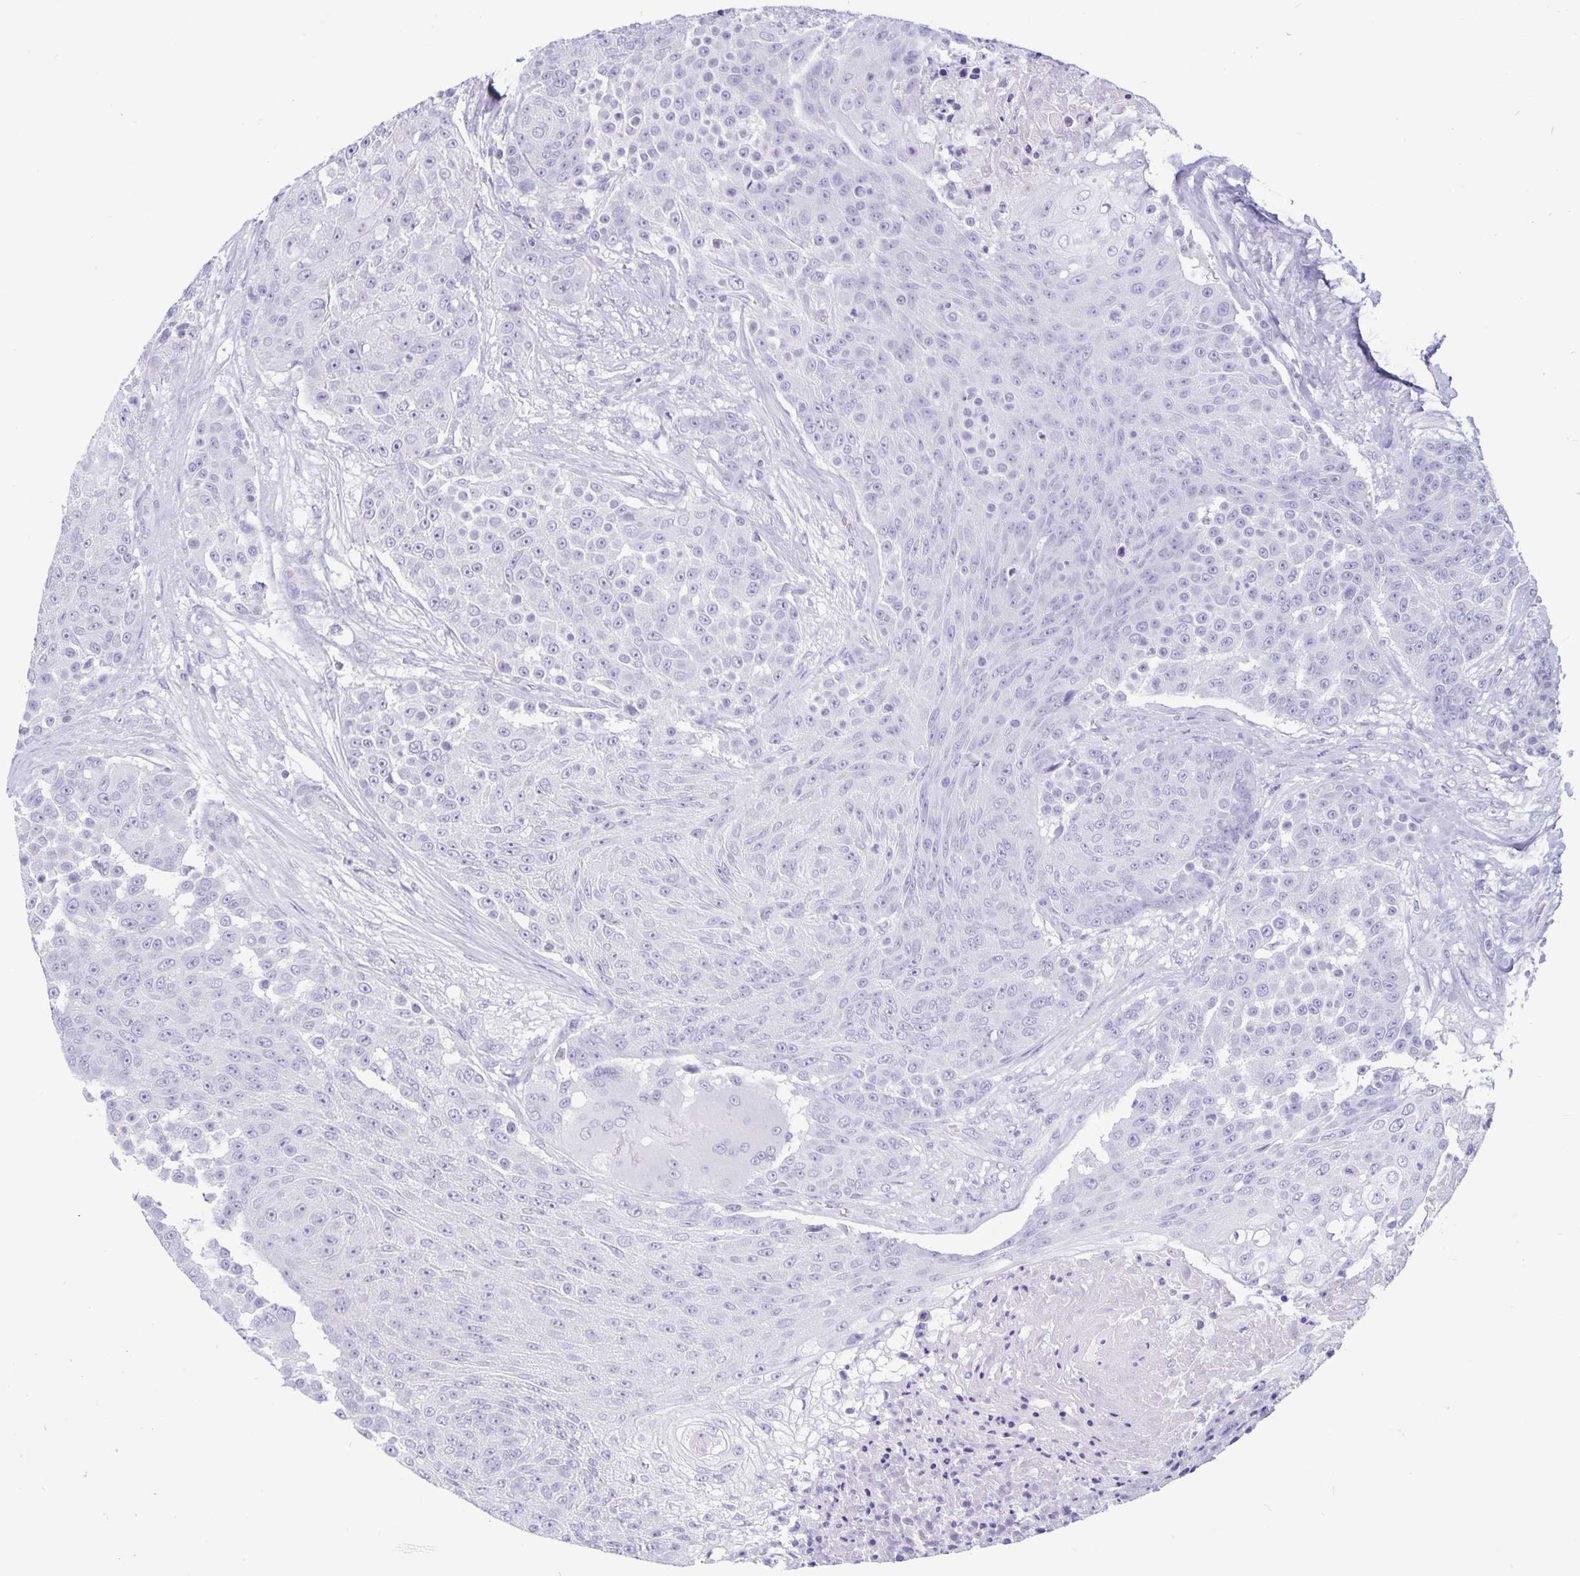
{"staining": {"intensity": "negative", "quantity": "none", "location": "none"}, "tissue": "urothelial cancer", "cell_type": "Tumor cells", "image_type": "cancer", "snomed": [{"axis": "morphology", "description": "Urothelial carcinoma, High grade"}, {"axis": "topography", "description": "Urinary bladder"}], "caption": "This photomicrograph is of urothelial carcinoma (high-grade) stained with IHC to label a protein in brown with the nuclei are counter-stained blue. There is no positivity in tumor cells.", "gene": "BPIFA3", "patient": {"sex": "female", "age": 63}}